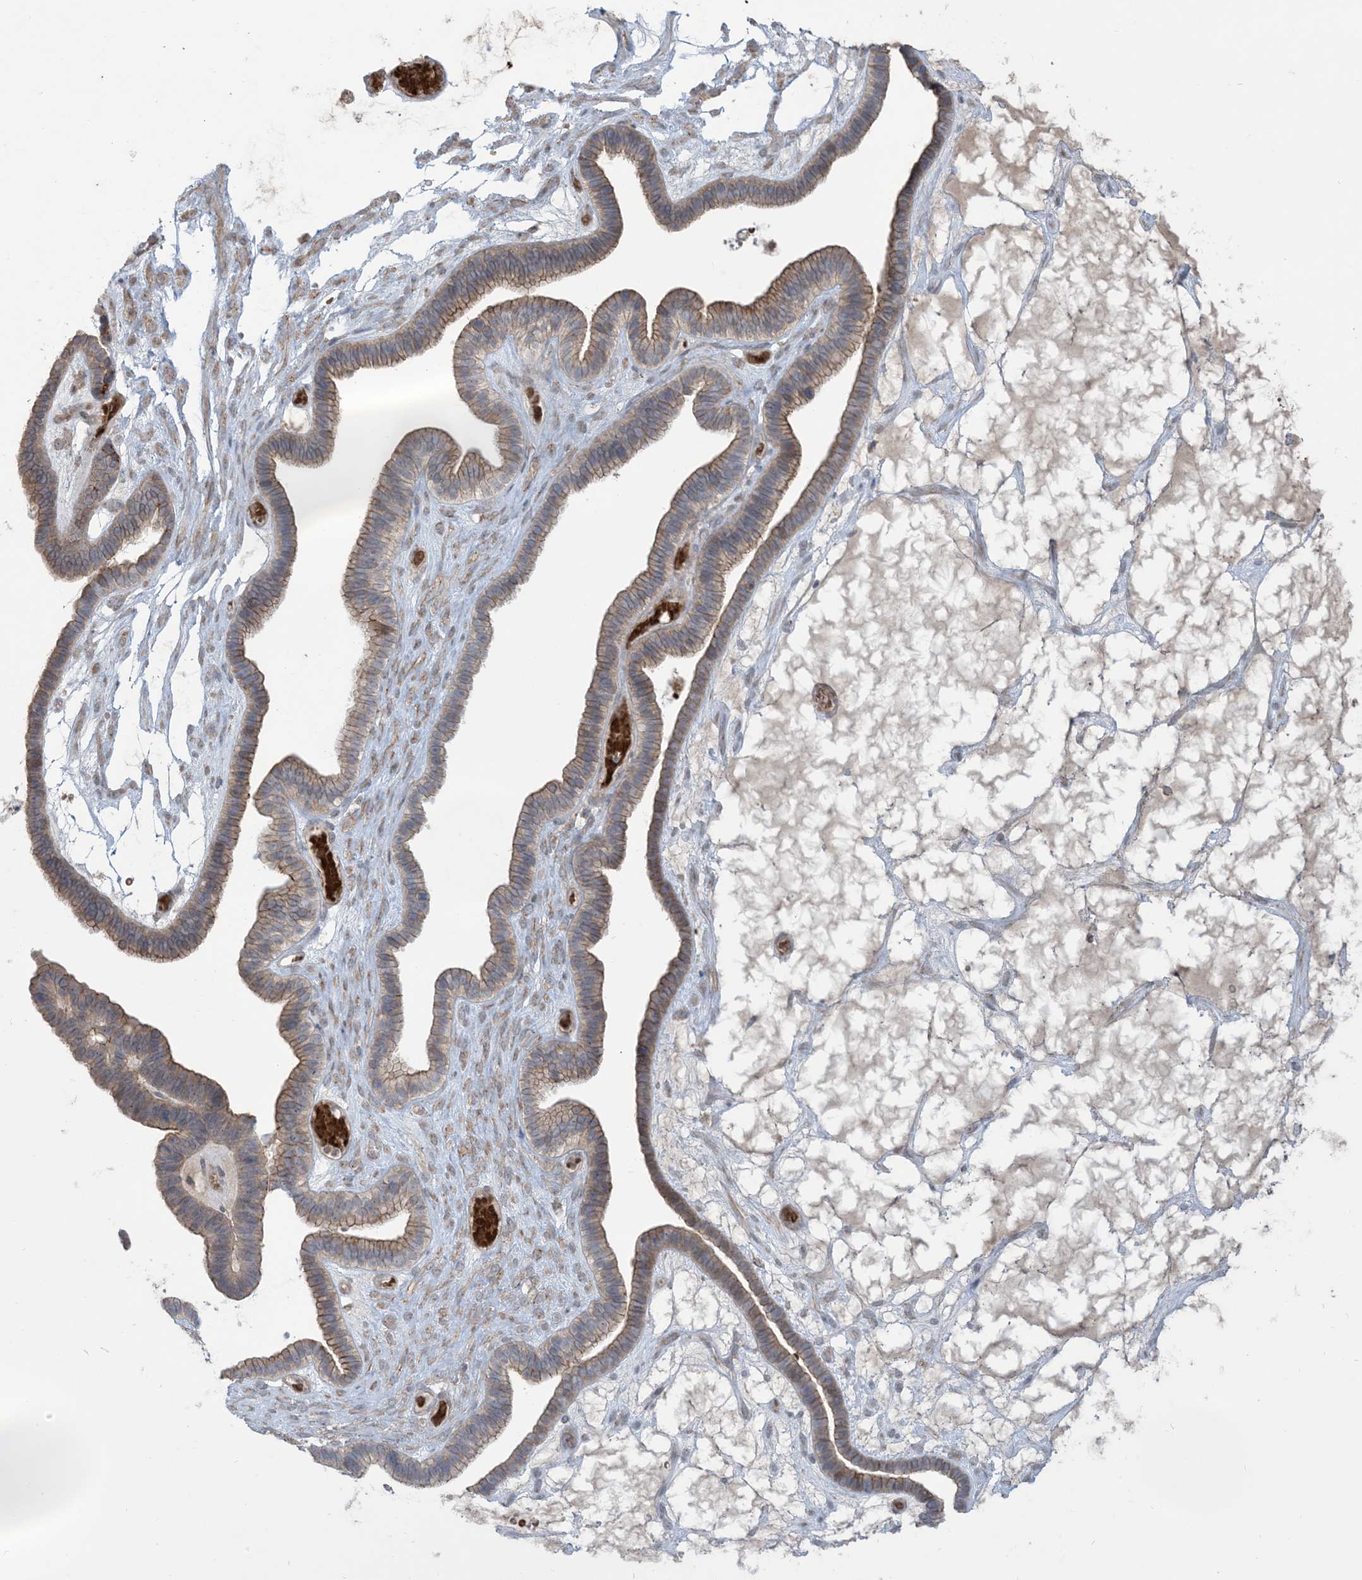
{"staining": {"intensity": "weak", "quantity": ">75%", "location": "cytoplasmic/membranous"}, "tissue": "ovarian cancer", "cell_type": "Tumor cells", "image_type": "cancer", "snomed": [{"axis": "morphology", "description": "Cystadenocarcinoma, serous, NOS"}, {"axis": "topography", "description": "Ovary"}], "caption": "A photomicrograph of ovarian serous cystadenocarcinoma stained for a protein reveals weak cytoplasmic/membranous brown staining in tumor cells. Immunohistochemistry stains the protein in brown and the nuclei are stained blue.", "gene": "KLHL18", "patient": {"sex": "female", "age": 56}}